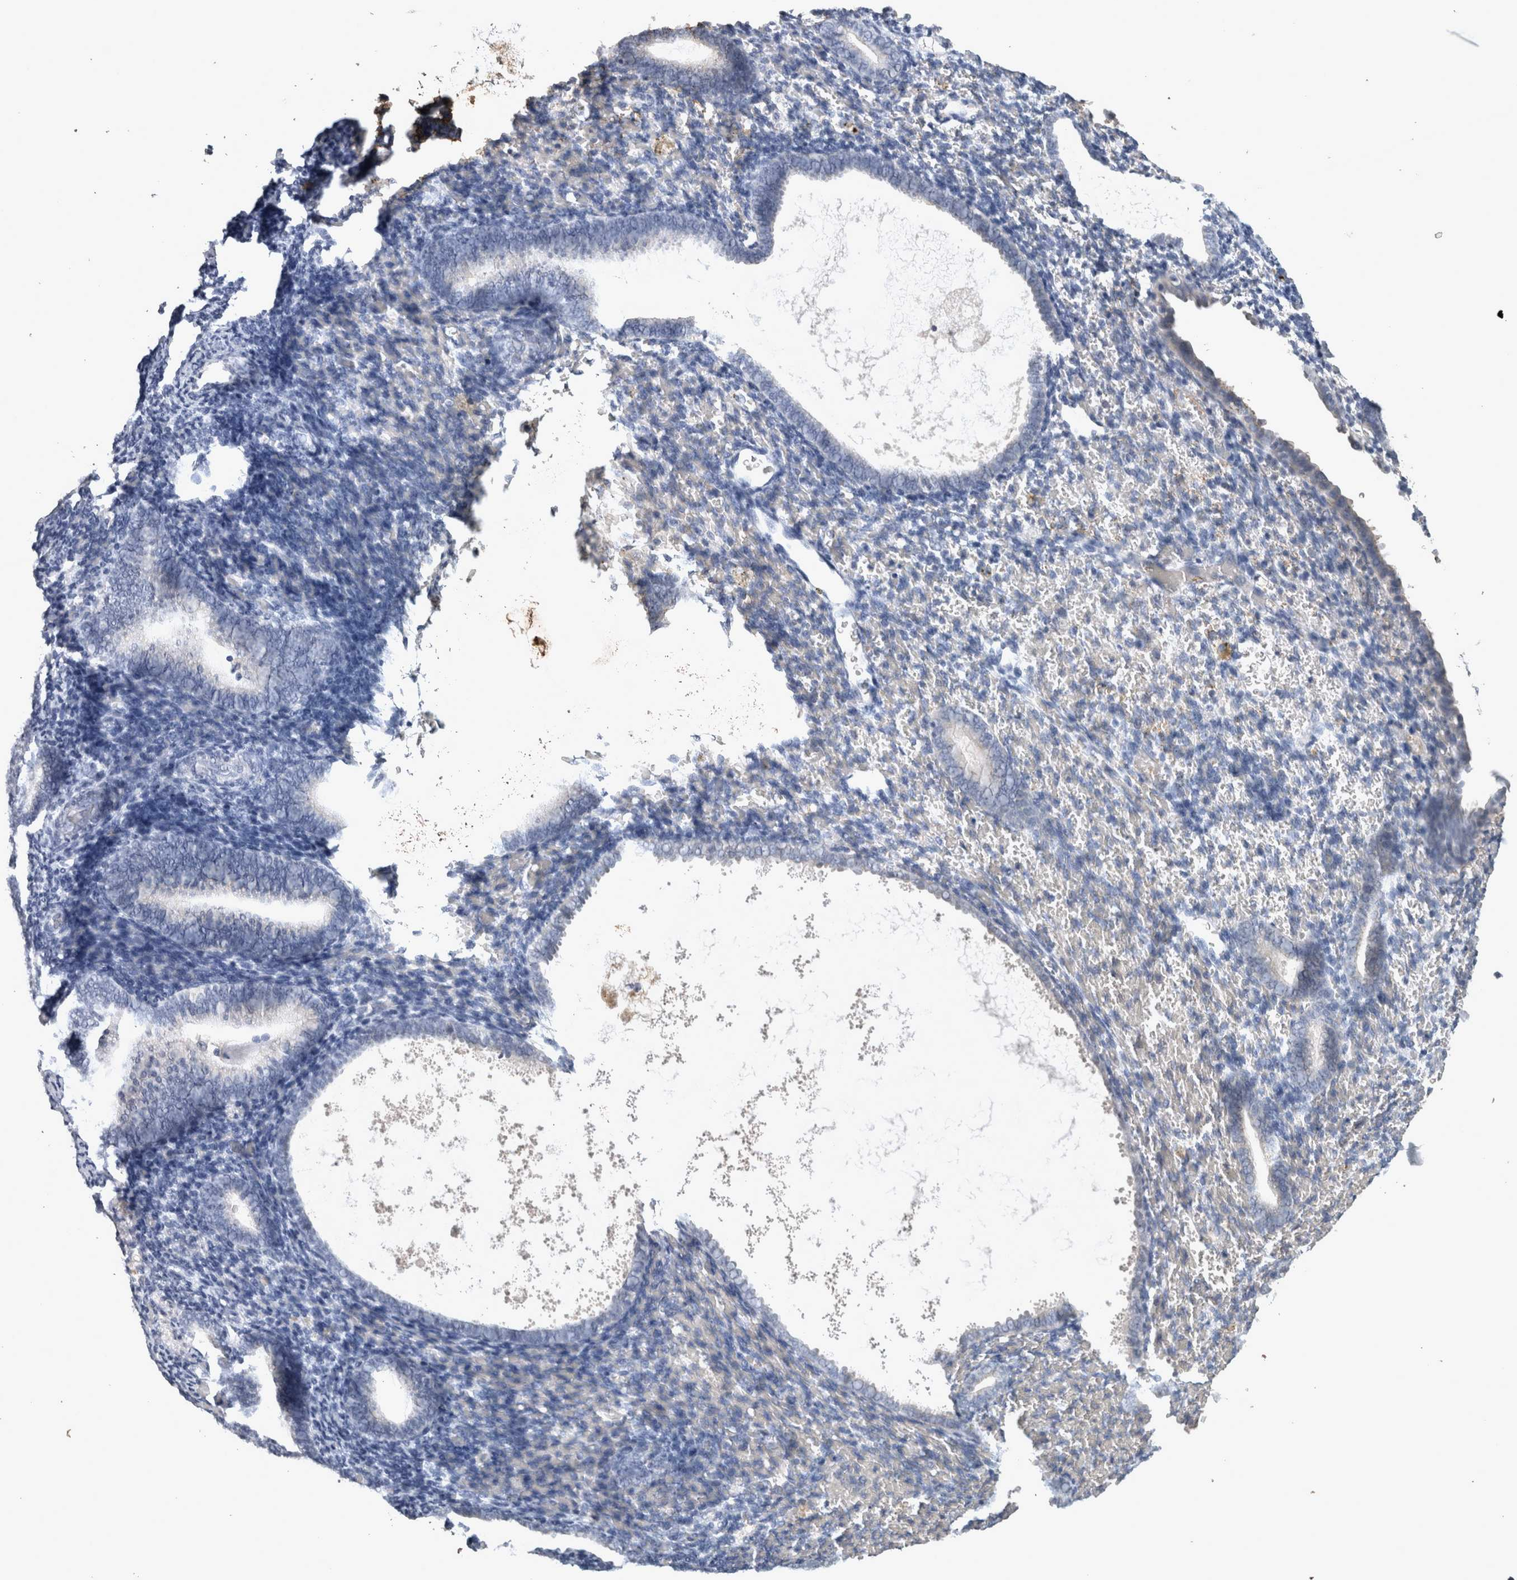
{"staining": {"intensity": "negative", "quantity": "none", "location": "none"}, "tissue": "endometrium", "cell_type": "Cells in endometrial stroma", "image_type": "normal", "snomed": [{"axis": "morphology", "description": "Normal tissue, NOS"}, {"axis": "topography", "description": "Endometrium"}], "caption": "IHC image of benign endometrium: human endometrium stained with DAB displays no significant protein staining in cells in endometrial stroma.", "gene": "WNT7A", "patient": {"sex": "female", "age": 51}}